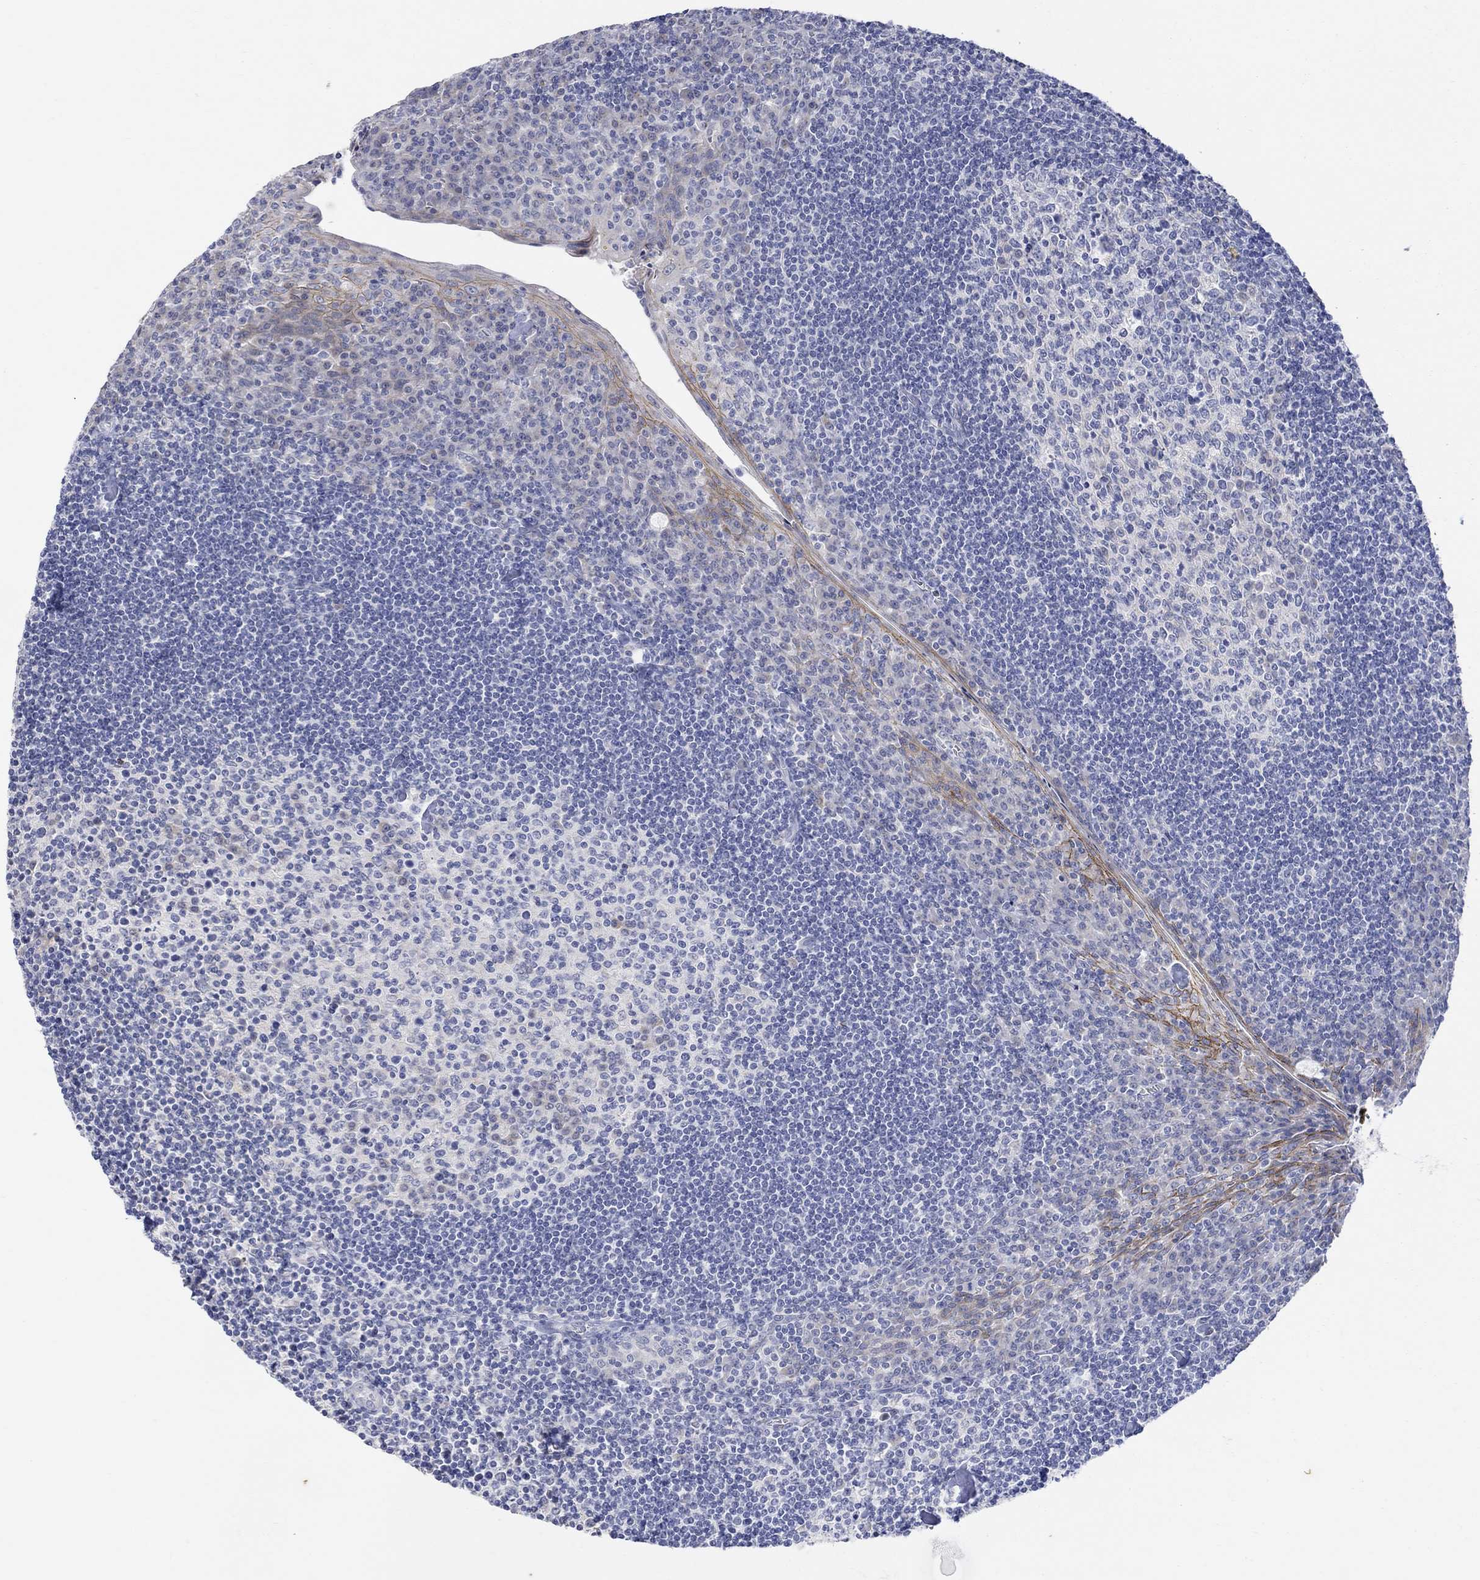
{"staining": {"intensity": "negative", "quantity": "none", "location": "none"}, "tissue": "tonsil", "cell_type": "Germinal center cells", "image_type": "normal", "snomed": [{"axis": "morphology", "description": "Normal tissue, NOS"}, {"axis": "topography", "description": "Tonsil"}], "caption": "Protein analysis of unremarkable tonsil shows no significant staining in germinal center cells.", "gene": "FNDC5", "patient": {"sex": "female", "age": 12}}